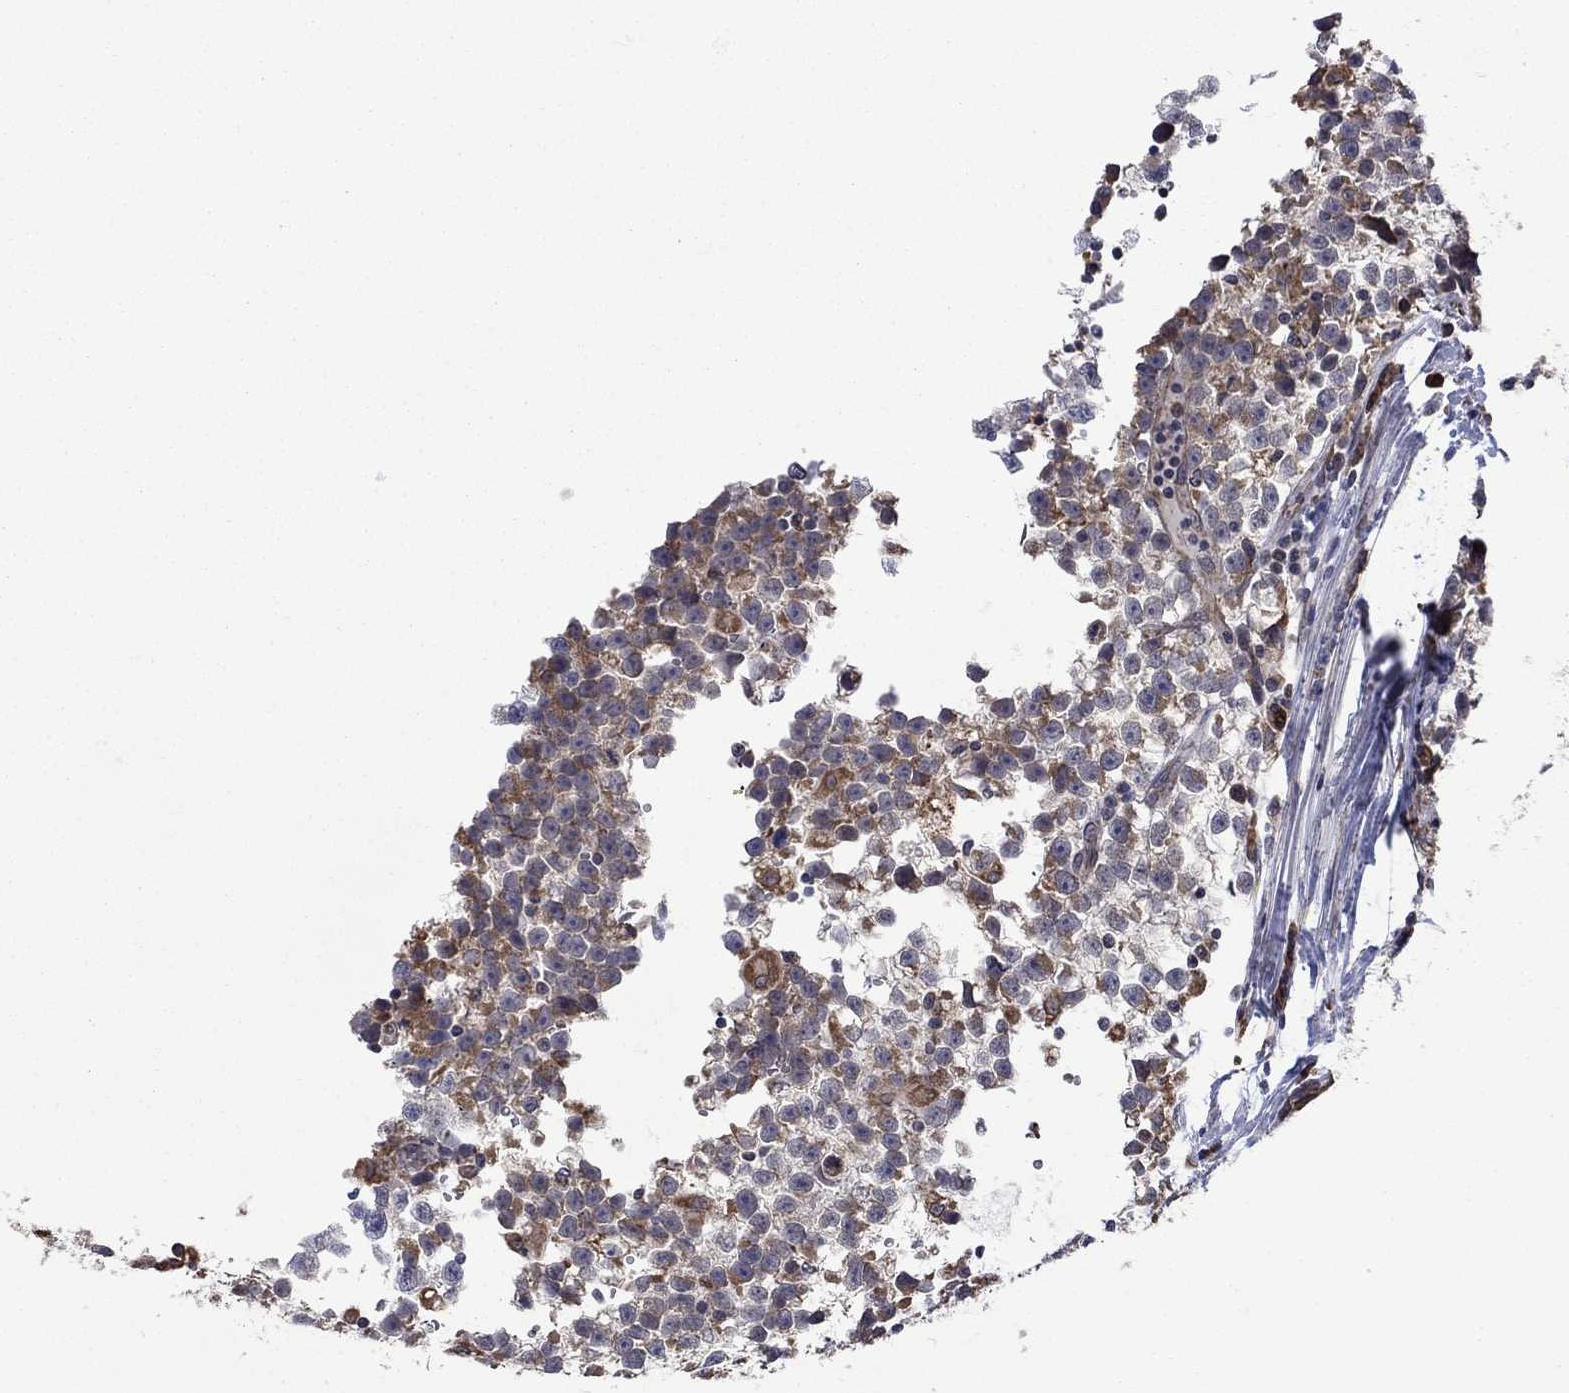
{"staining": {"intensity": "moderate", "quantity": "25%-75%", "location": "cytoplasmic/membranous"}, "tissue": "testis cancer", "cell_type": "Tumor cells", "image_type": "cancer", "snomed": [{"axis": "morphology", "description": "Seminoma, NOS"}, {"axis": "topography", "description": "Testis"}], "caption": "This micrograph exhibits testis seminoma stained with immunohistochemistry to label a protein in brown. The cytoplasmic/membranous of tumor cells show moderate positivity for the protein. Nuclei are counter-stained blue.", "gene": "FURIN", "patient": {"sex": "male", "age": 31}}